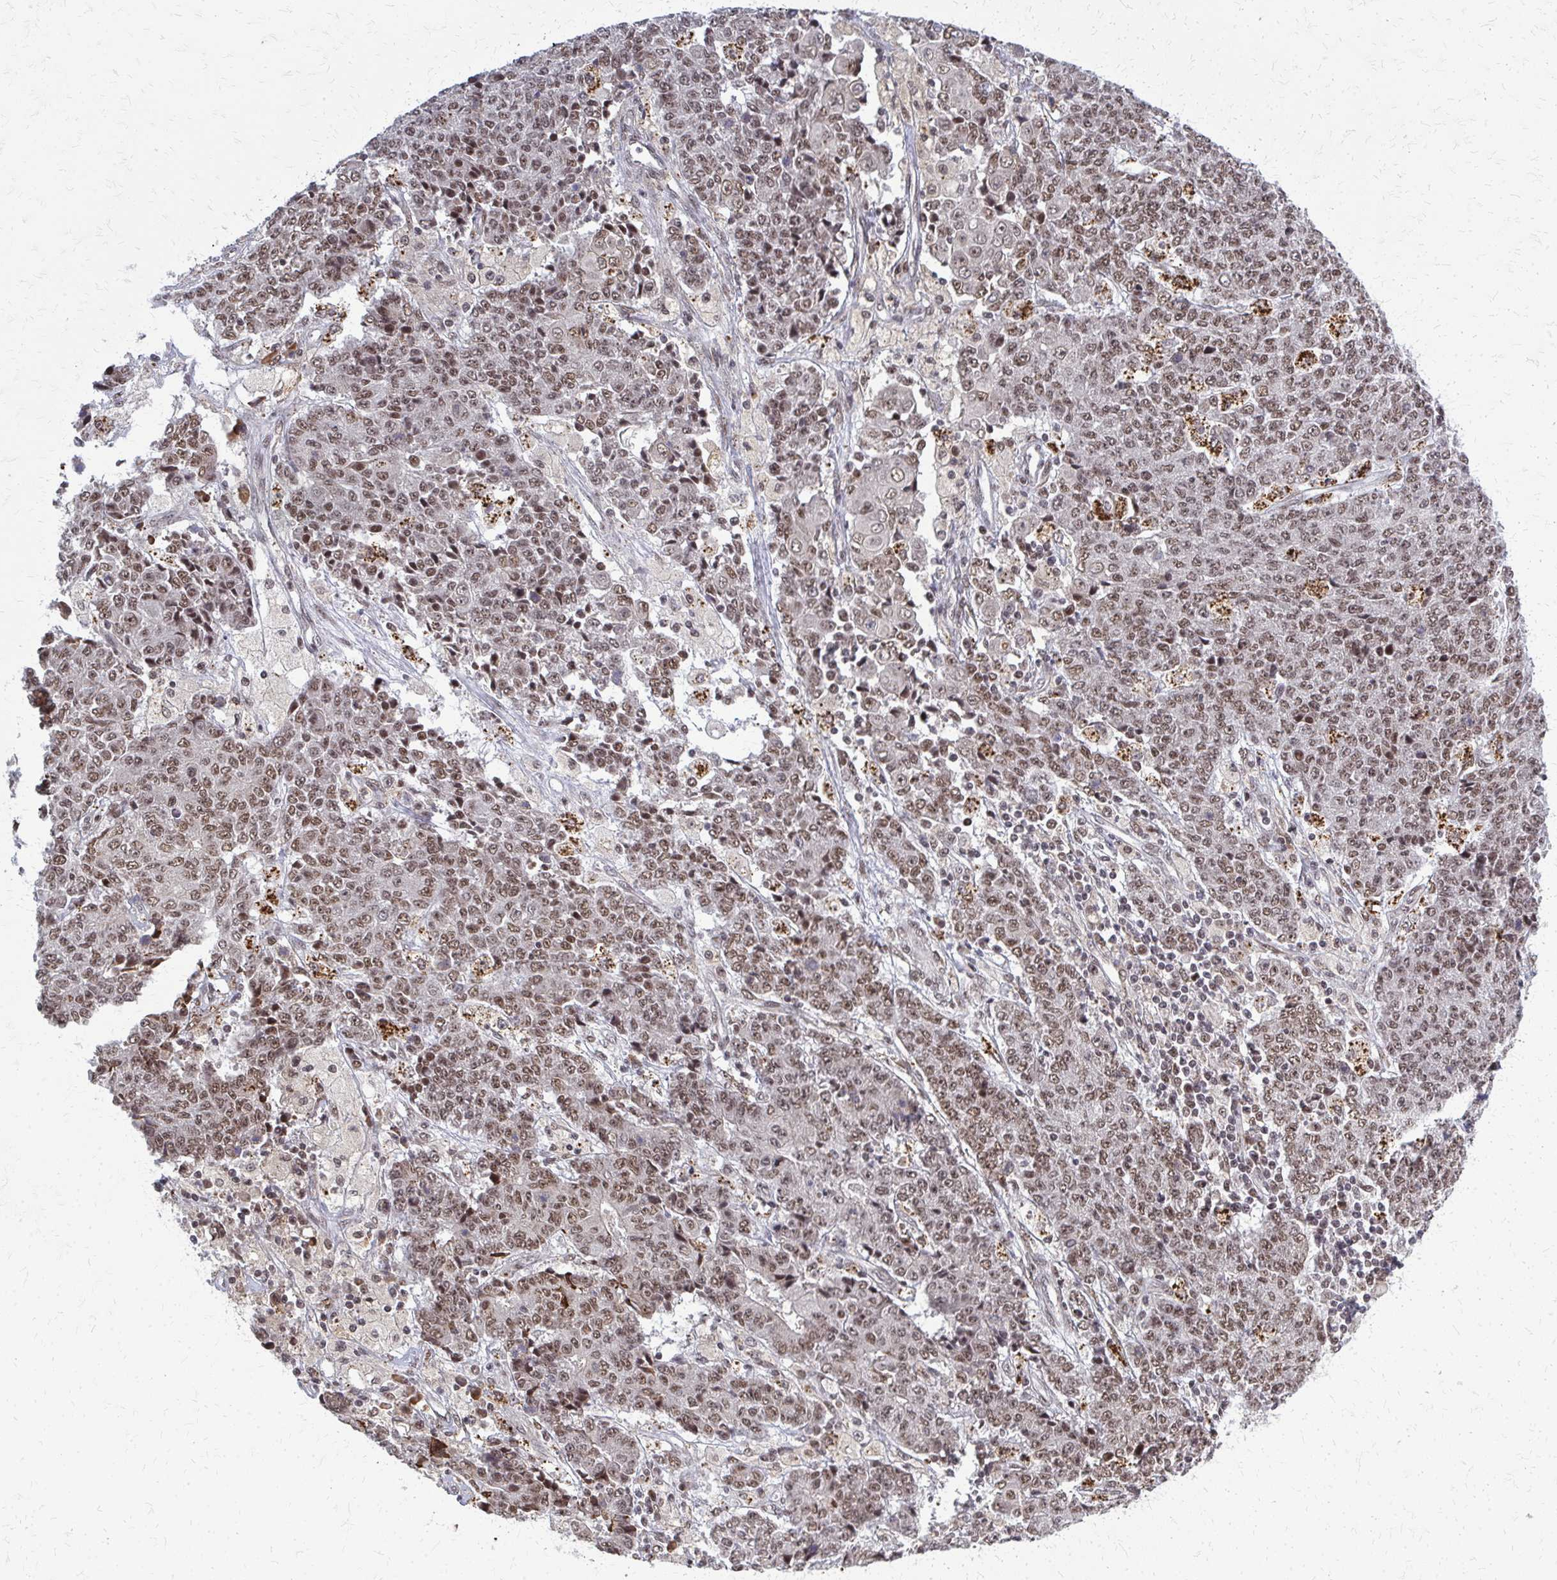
{"staining": {"intensity": "moderate", "quantity": "25%-75%", "location": "nuclear"}, "tissue": "ovarian cancer", "cell_type": "Tumor cells", "image_type": "cancer", "snomed": [{"axis": "morphology", "description": "Carcinoma, endometroid"}, {"axis": "topography", "description": "Ovary"}], "caption": "The image displays a brown stain indicating the presence of a protein in the nuclear of tumor cells in ovarian endometroid carcinoma.", "gene": "HDAC3", "patient": {"sex": "female", "age": 42}}